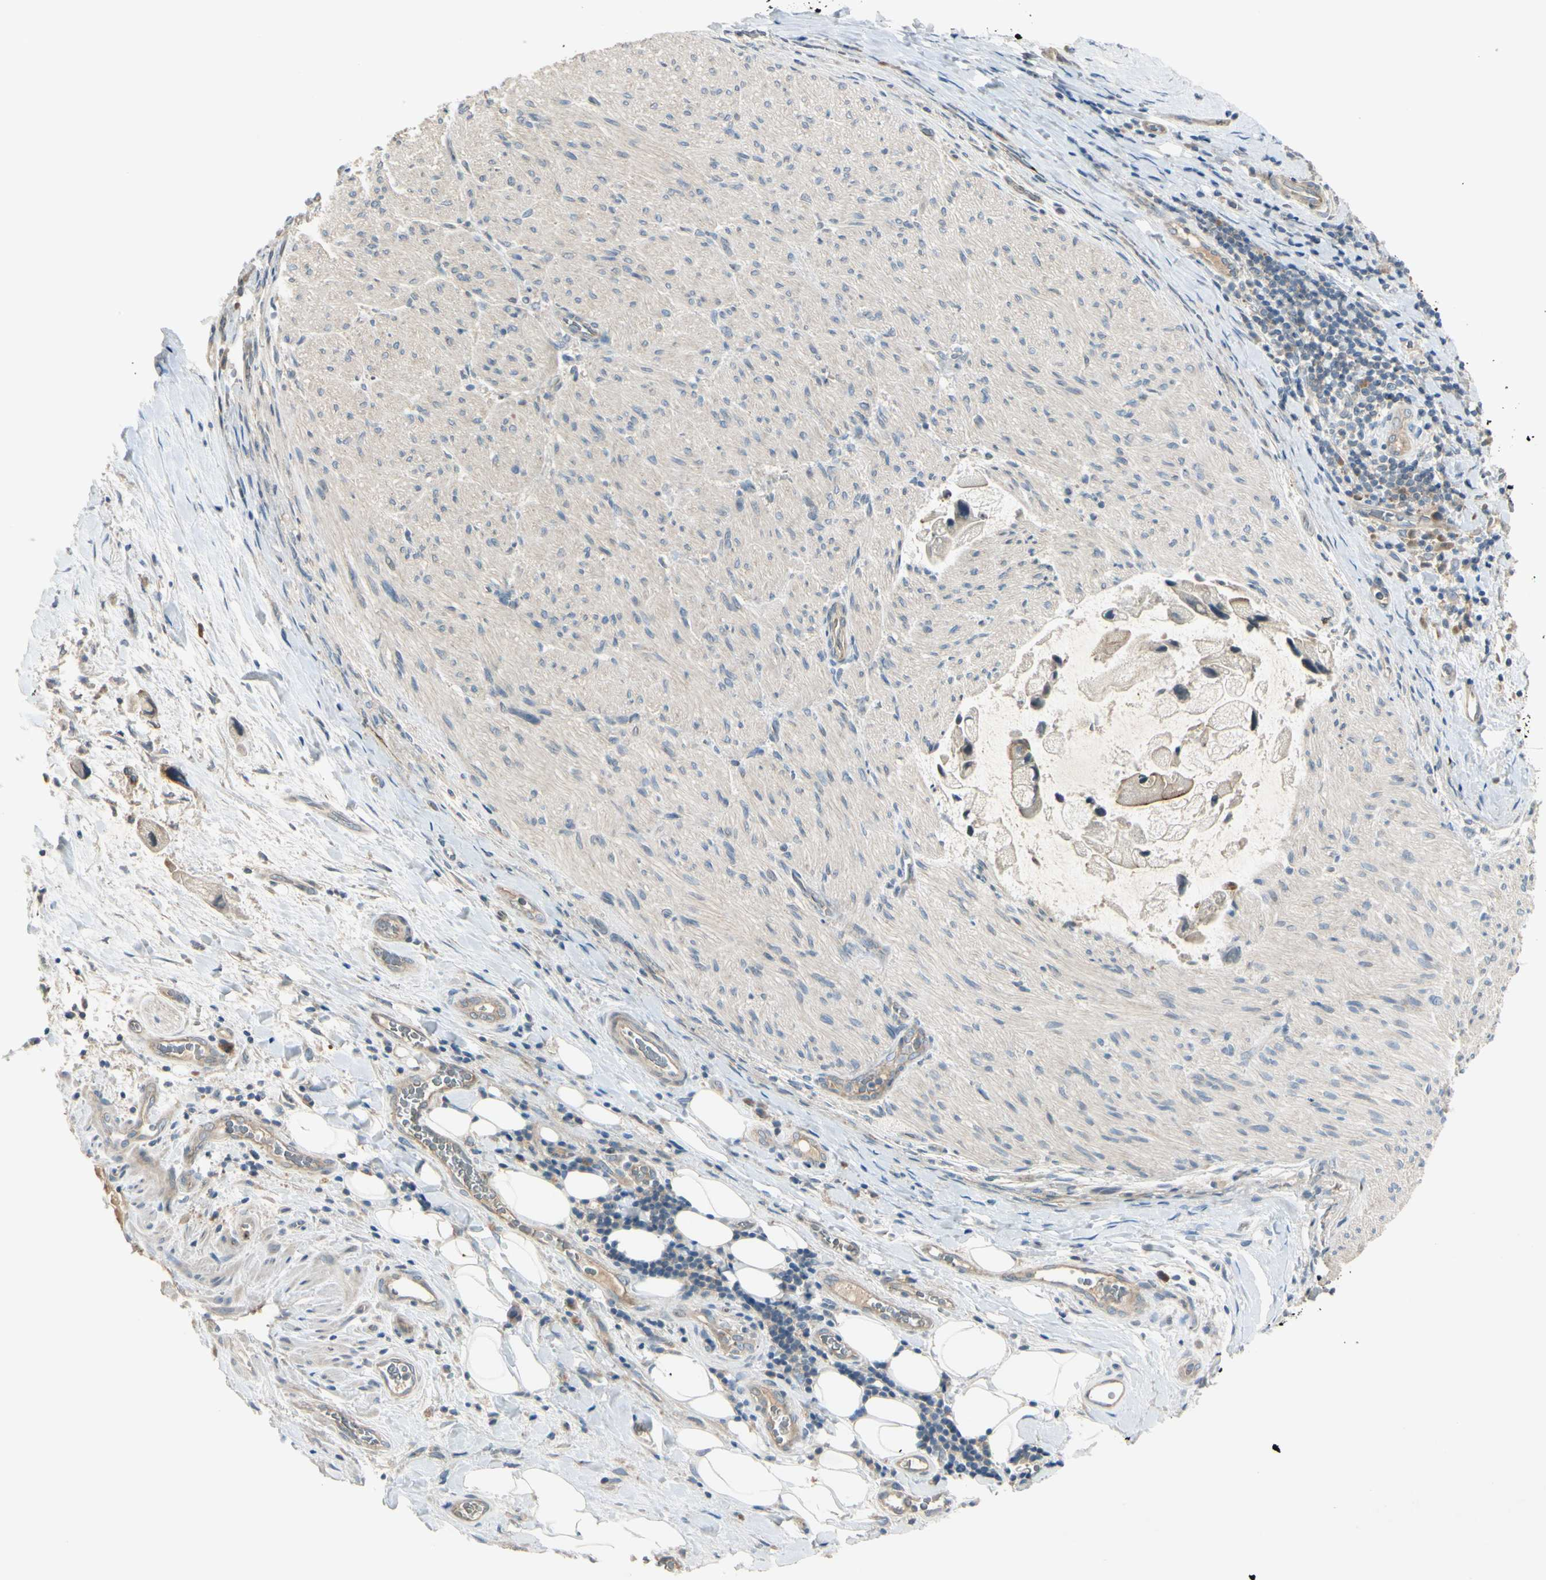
{"staining": {"intensity": "moderate", "quantity": "<25%", "location": "cytoplasmic/membranous"}, "tissue": "liver cancer", "cell_type": "Tumor cells", "image_type": "cancer", "snomed": [{"axis": "morphology", "description": "Normal tissue, NOS"}, {"axis": "morphology", "description": "Cholangiocarcinoma"}, {"axis": "topography", "description": "Liver"}, {"axis": "topography", "description": "Peripheral nerve tissue"}], "caption": "Immunohistochemistry staining of liver cancer, which demonstrates low levels of moderate cytoplasmic/membranous expression in approximately <25% of tumor cells indicating moderate cytoplasmic/membranous protein staining. The staining was performed using DAB (3,3'-diaminobenzidine) (brown) for protein detection and nuclei were counterstained in hematoxylin (blue).", "gene": "PPP3CB", "patient": {"sex": "male", "age": 50}}